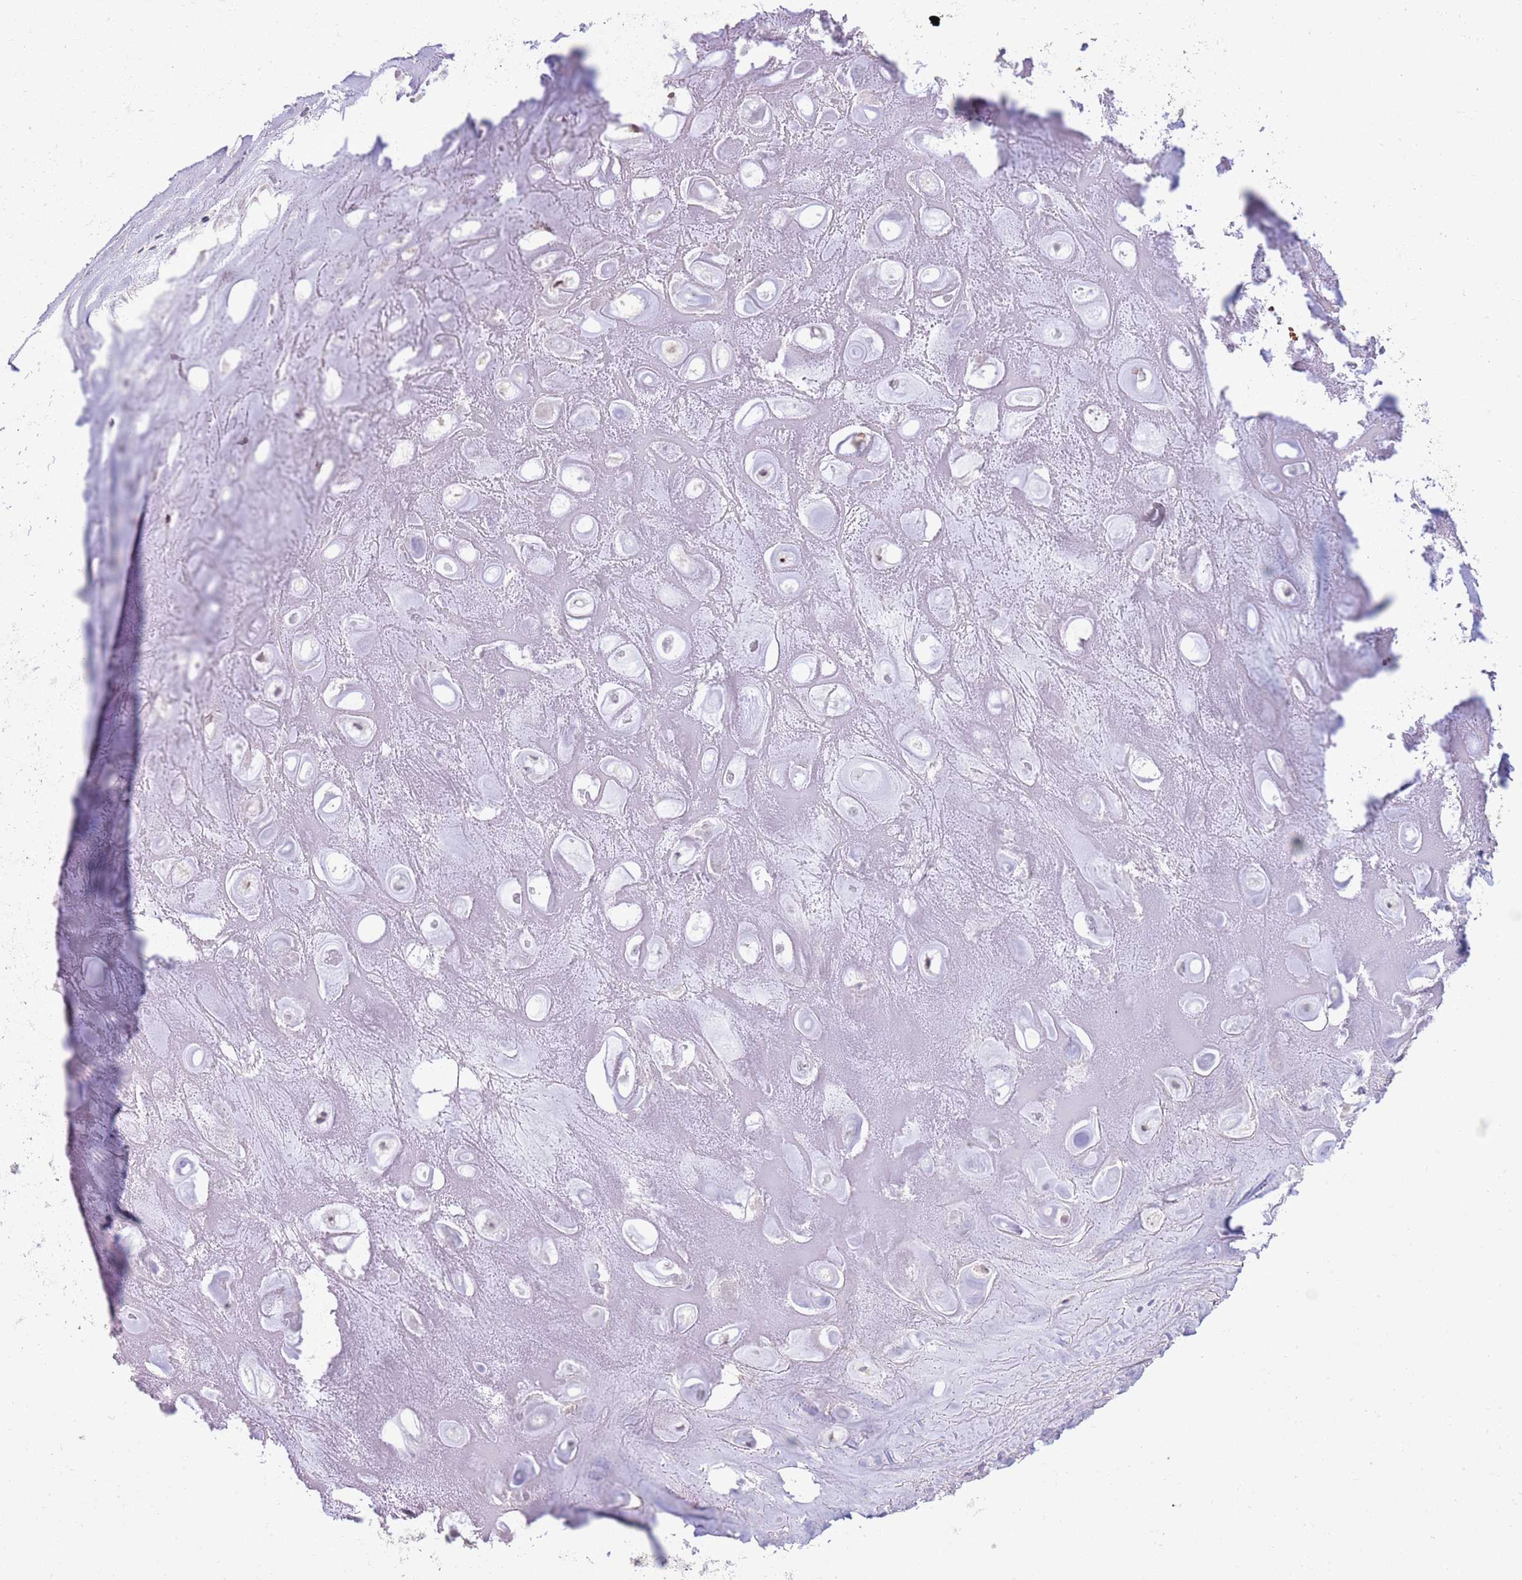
{"staining": {"intensity": "negative", "quantity": "none", "location": "none"}, "tissue": "adipose tissue", "cell_type": "Adipocytes", "image_type": "normal", "snomed": [{"axis": "morphology", "description": "Normal tissue, NOS"}, {"axis": "topography", "description": "Cartilage tissue"}], "caption": "This is a image of immunohistochemistry staining of normal adipose tissue, which shows no expression in adipocytes. (DAB (3,3'-diaminobenzidine) immunohistochemistry (IHC), high magnification).", "gene": "CCND2", "patient": {"sex": "male", "age": 81}}